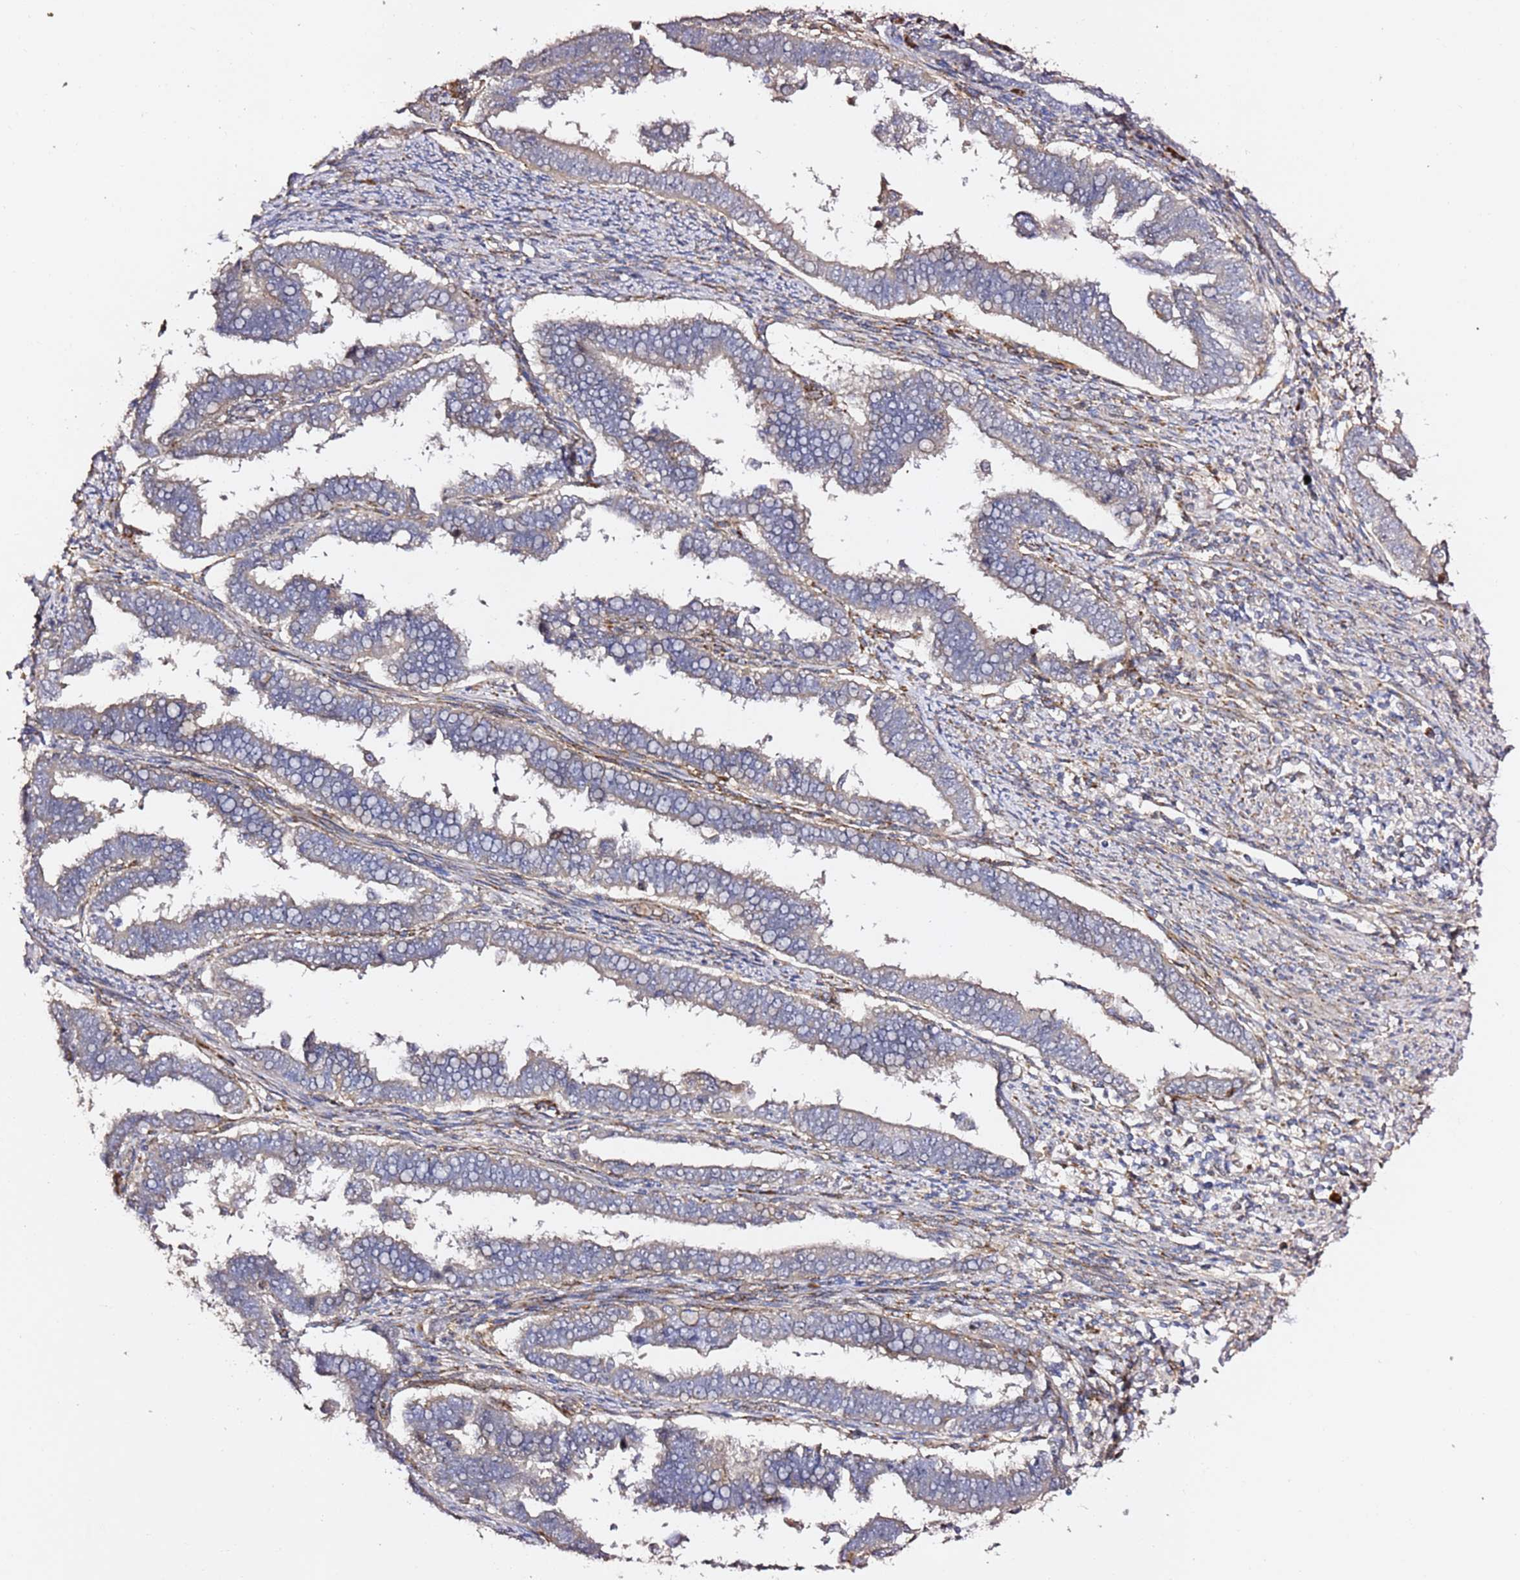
{"staining": {"intensity": "weak", "quantity": "<25%", "location": "cytoplasmic/membranous"}, "tissue": "endometrial cancer", "cell_type": "Tumor cells", "image_type": "cancer", "snomed": [{"axis": "morphology", "description": "Adenocarcinoma, NOS"}, {"axis": "topography", "description": "Endometrium"}], "caption": "Tumor cells show no significant positivity in endometrial adenocarcinoma.", "gene": "HSD17B7", "patient": {"sex": "female", "age": 75}}